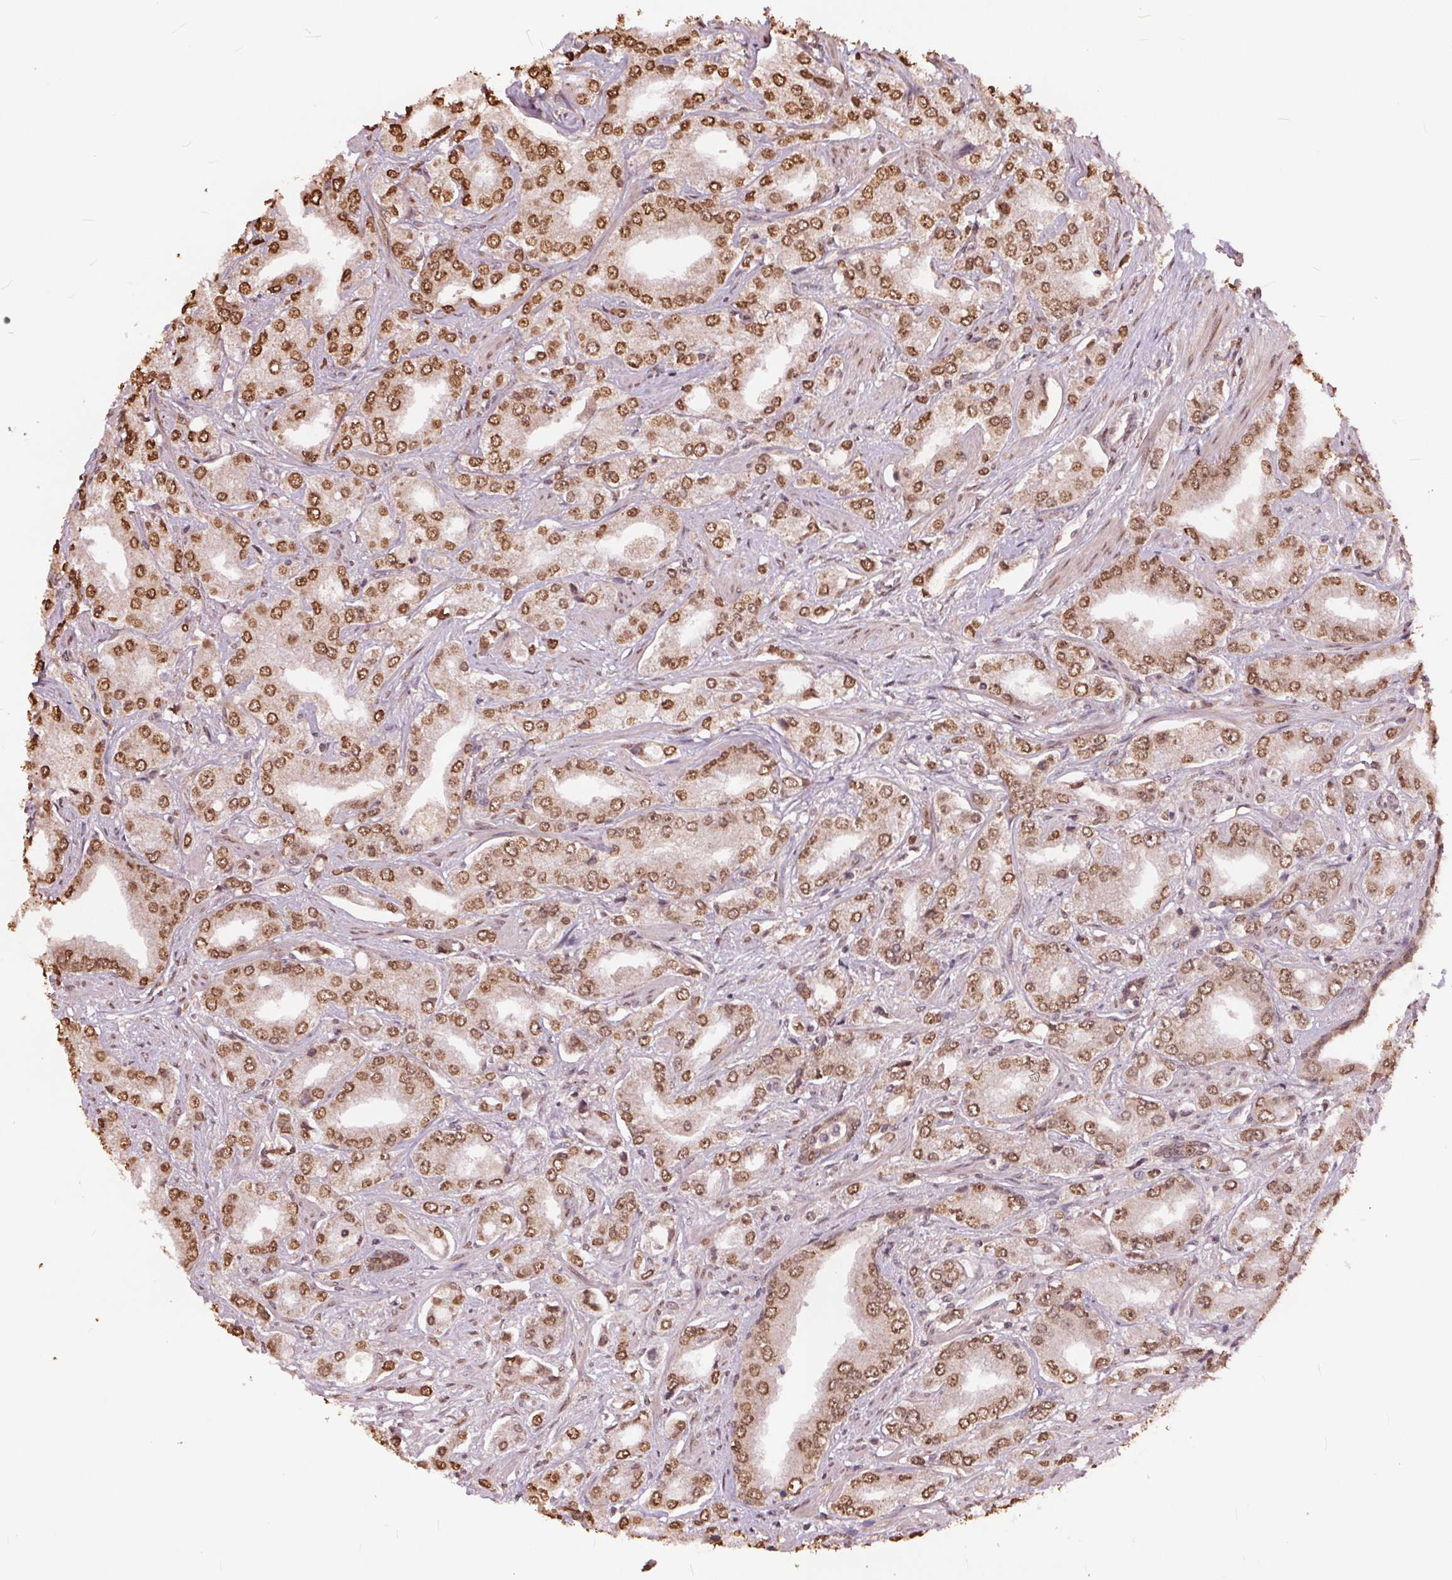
{"staining": {"intensity": "moderate", "quantity": ">75%", "location": "nuclear"}, "tissue": "prostate cancer", "cell_type": "Tumor cells", "image_type": "cancer", "snomed": [{"axis": "morphology", "description": "Adenocarcinoma, Low grade"}, {"axis": "topography", "description": "Prostate"}], "caption": "Protein staining displays moderate nuclear positivity in about >75% of tumor cells in prostate cancer (low-grade adenocarcinoma).", "gene": "HIF1AN", "patient": {"sex": "male", "age": 60}}